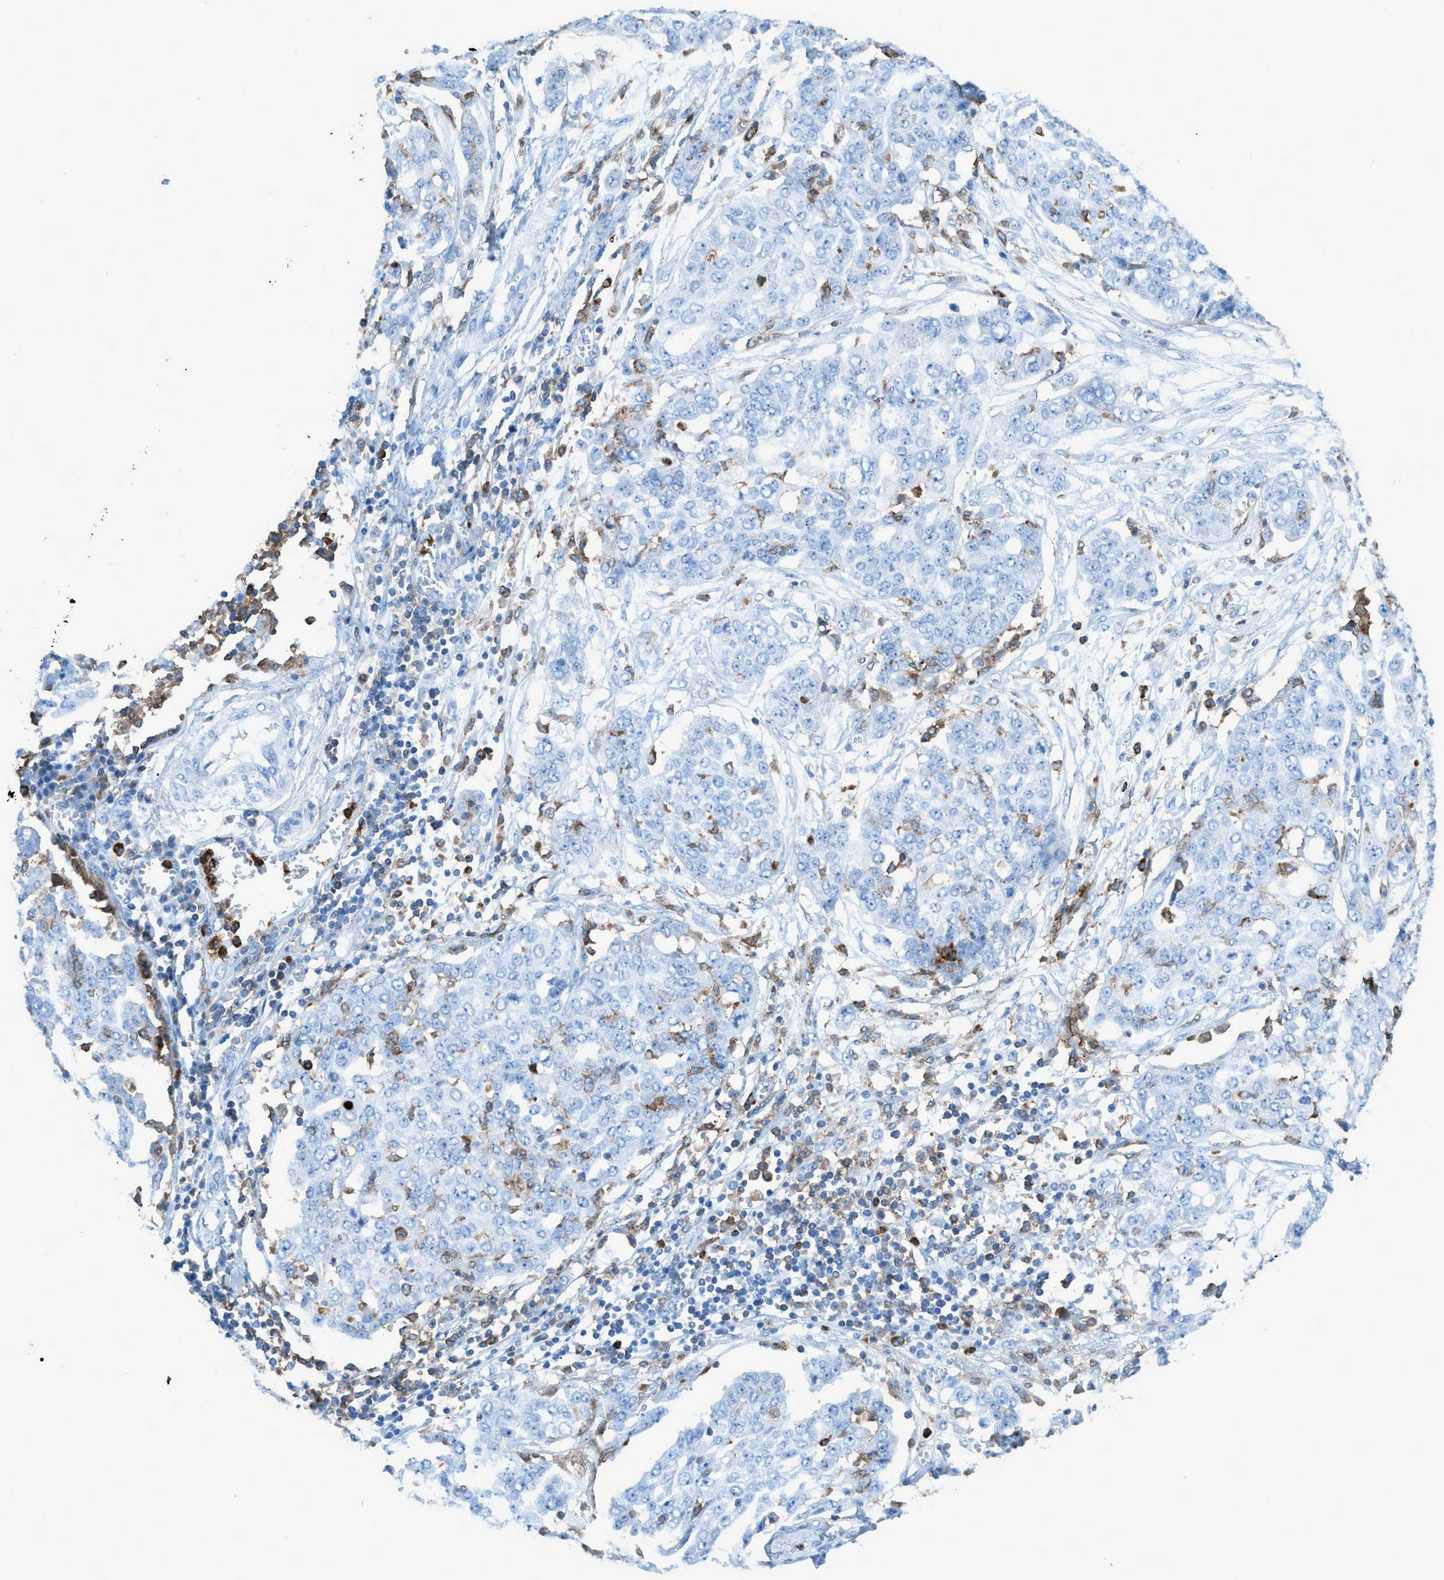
{"staining": {"intensity": "negative", "quantity": "none", "location": "none"}, "tissue": "ovarian cancer", "cell_type": "Tumor cells", "image_type": "cancer", "snomed": [{"axis": "morphology", "description": "Cystadenocarcinoma, serous, NOS"}, {"axis": "topography", "description": "Soft tissue"}, {"axis": "topography", "description": "Ovary"}], "caption": "This photomicrograph is of ovarian cancer stained with IHC to label a protein in brown with the nuclei are counter-stained blue. There is no positivity in tumor cells.", "gene": "ITGB2", "patient": {"sex": "female", "age": 57}}